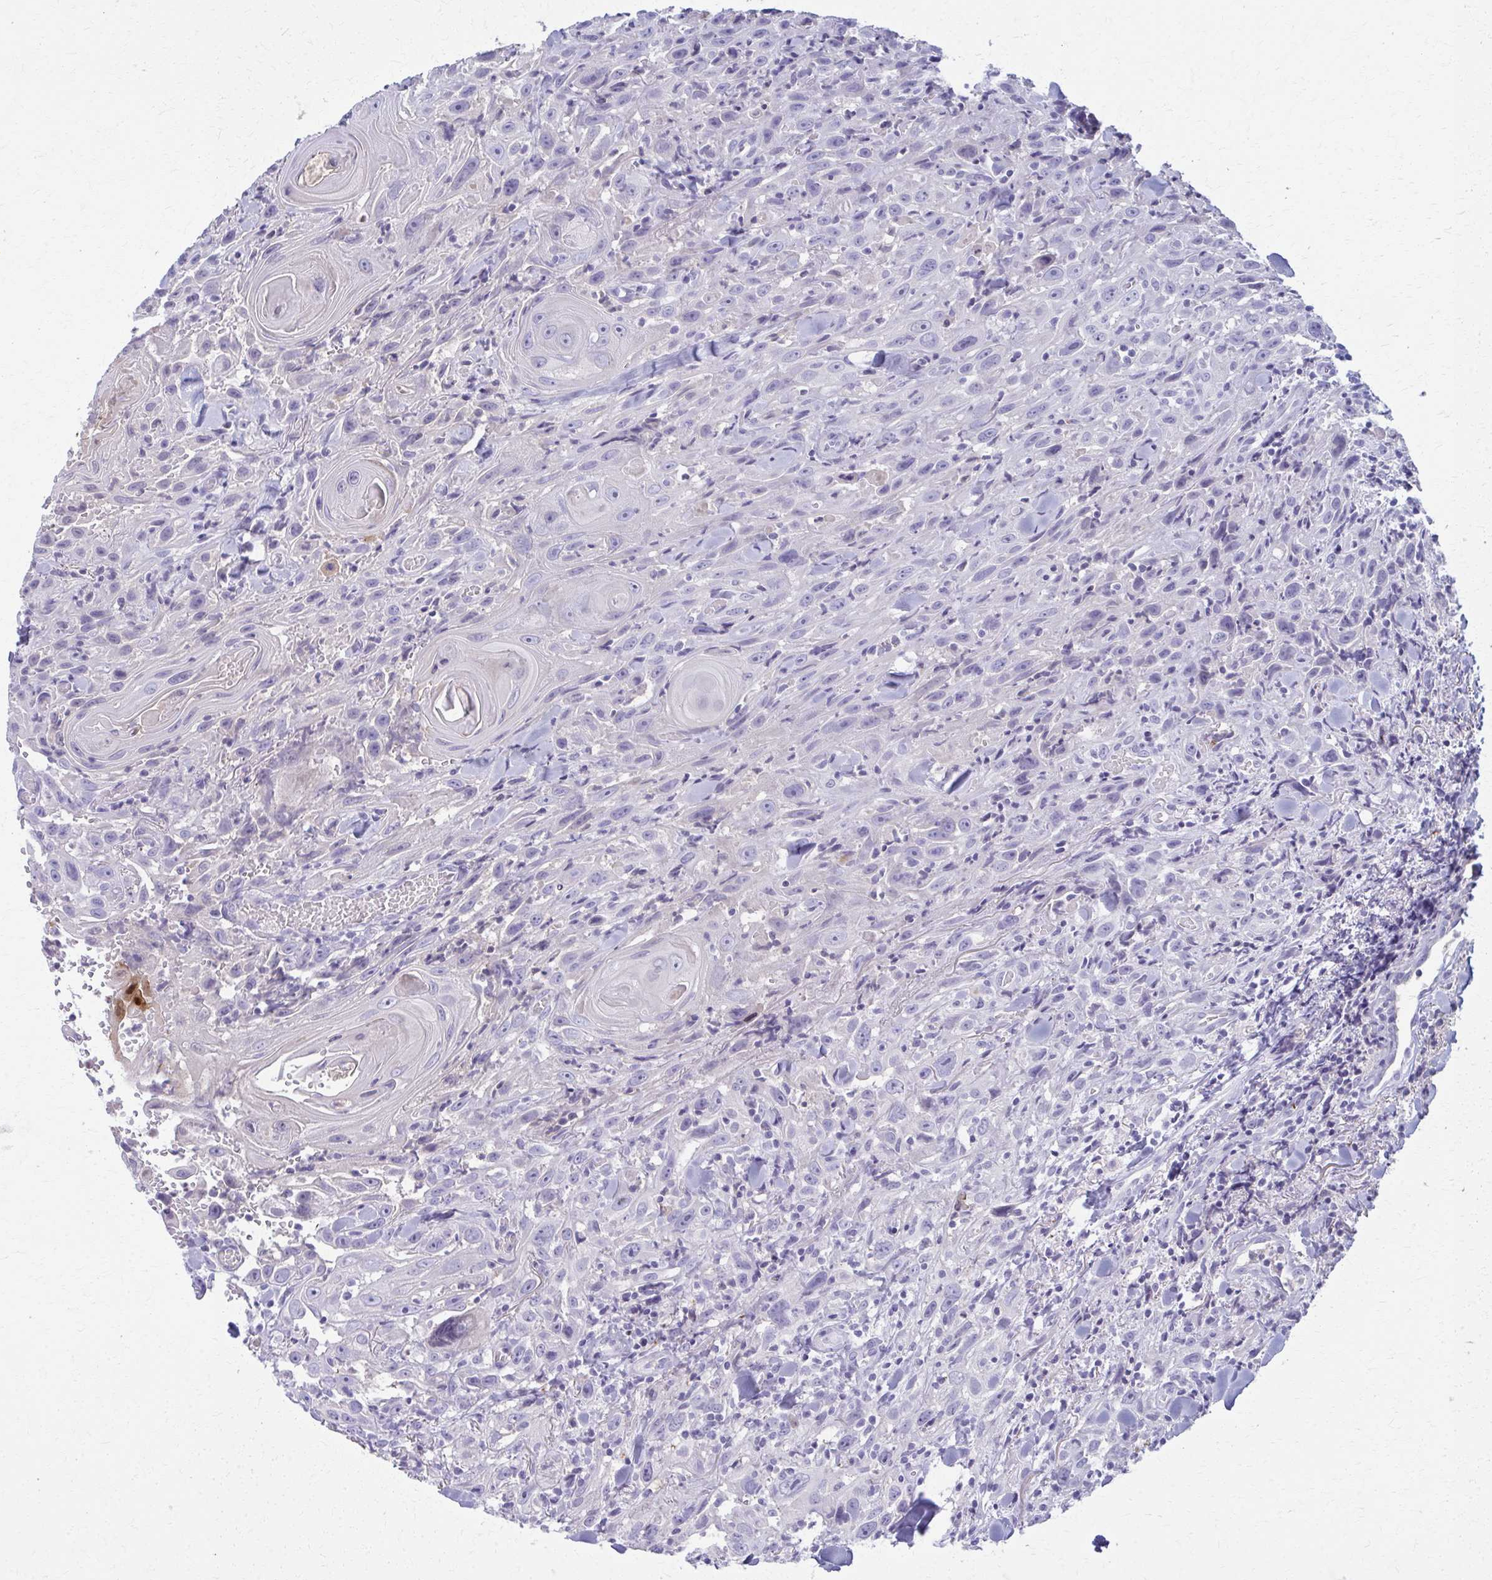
{"staining": {"intensity": "negative", "quantity": "none", "location": "none"}, "tissue": "head and neck cancer", "cell_type": "Tumor cells", "image_type": "cancer", "snomed": [{"axis": "morphology", "description": "Squamous cell carcinoma, NOS"}, {"axis": "topography", "description": "Head-Neck"}], "caption": "Immunohistochemical staining of head and neck cancer (squamous cell carcinoma) demonstrates no significant expression in tumor cells.", "gene": "OR4M1", "patient": {"sex": "female", "age": 95}}